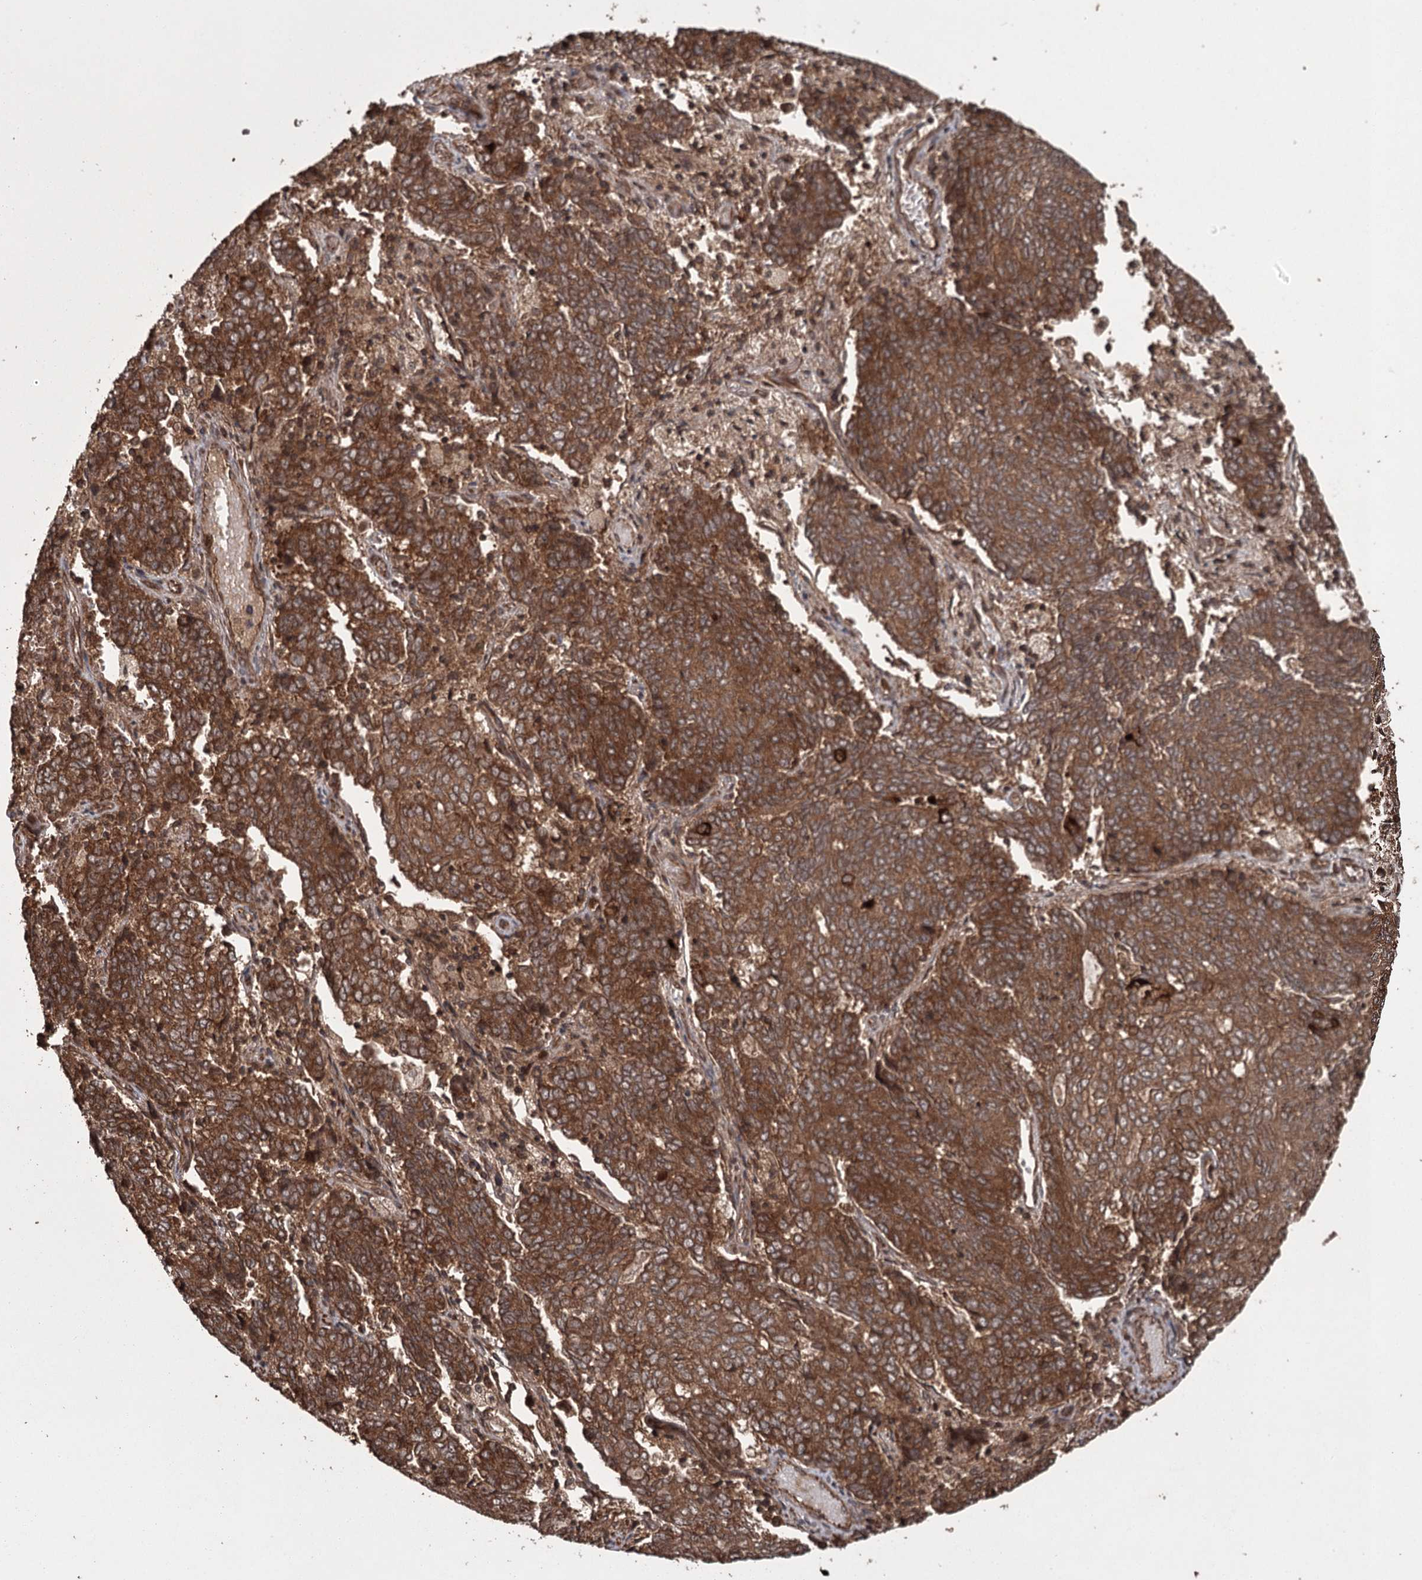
{"staining": {"intensity": "strong", "quantity": ">75%", "location": "cytoplasmic/membranous"}, "tissue": "endometrial cancer", "cell_type": "Tumor cells", "image_type": "cancer", "snomed": [{"axis": "morphology", "description": "Adenocarcinoma, NOS"}, {"axis": "topography", "description": "Endometrium"}], "caption": "Immunohistochemical staining of human adenocarcinoma (endometrial) demonstrates high levels of strong cytoplasmic/membranous expression in about >75% of tumor cells.", "gene": "RPAP3", "patient": {"sex": "female", "age": 80}}